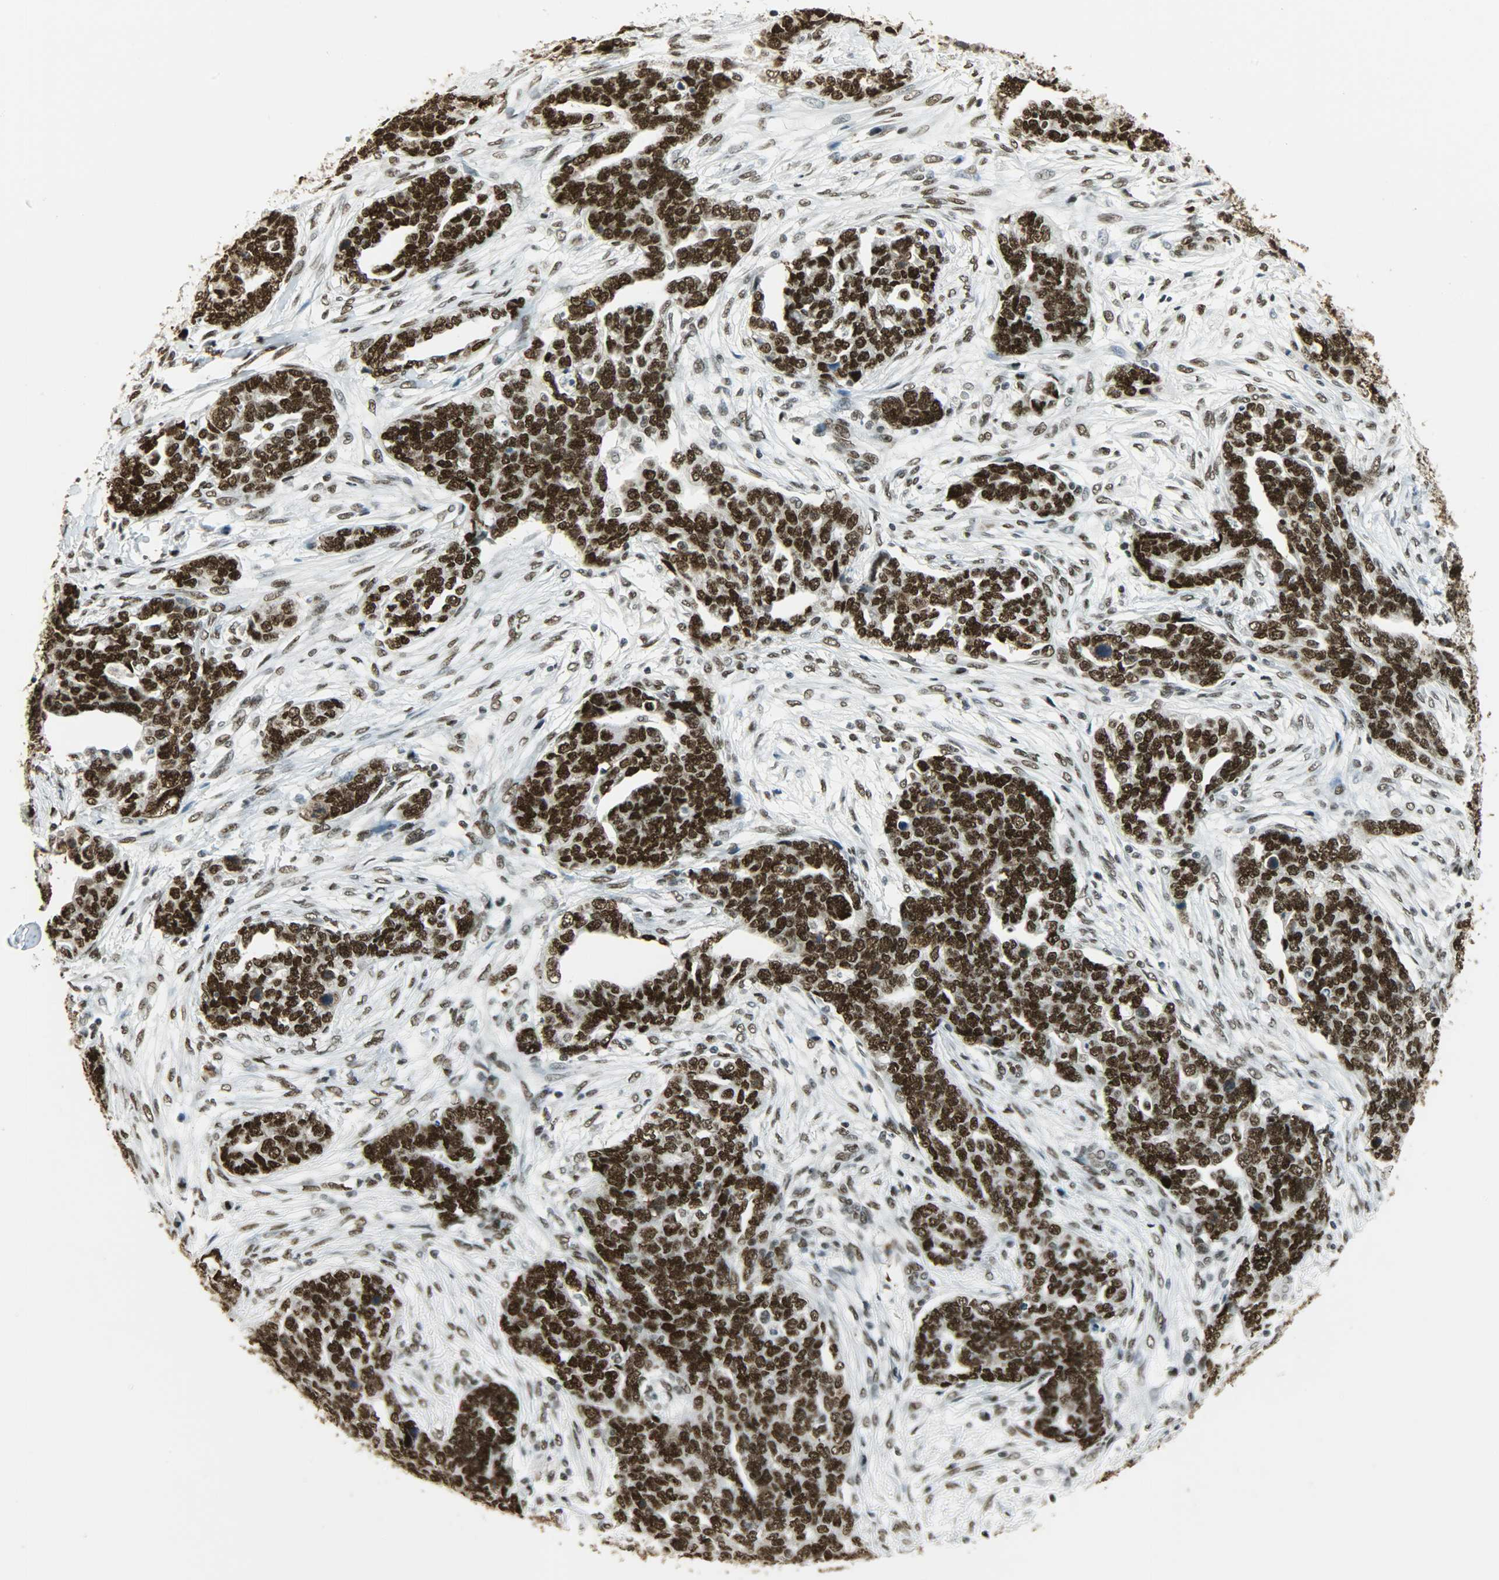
{"staining": {"intensity": "strong", "quantity": ">75%", "location": "nuclear"}, "tissue": "ovarian cancer", "cell_type": "Tumor cells", "image_type": "cancer", "snomed": [{"axis": "morphology", "description": "Normal tissue, NOS"}, {"axis": "morphology", "description": "Cystadenocarcinoma, serous, NOS"}, {"axis": "topography", "description": "Fallopian tube"}, {"axis": "topography", "description": "Ovary"}], "caption": "Immunohistochemical staining of human ovarian serous cystadenocarcinoma demonstrates high levels of strong nuclear positivity in approximately >75% of tumor cells.", "gene": "MYEF2", "patient": {"sex": "female", "age": 56}}